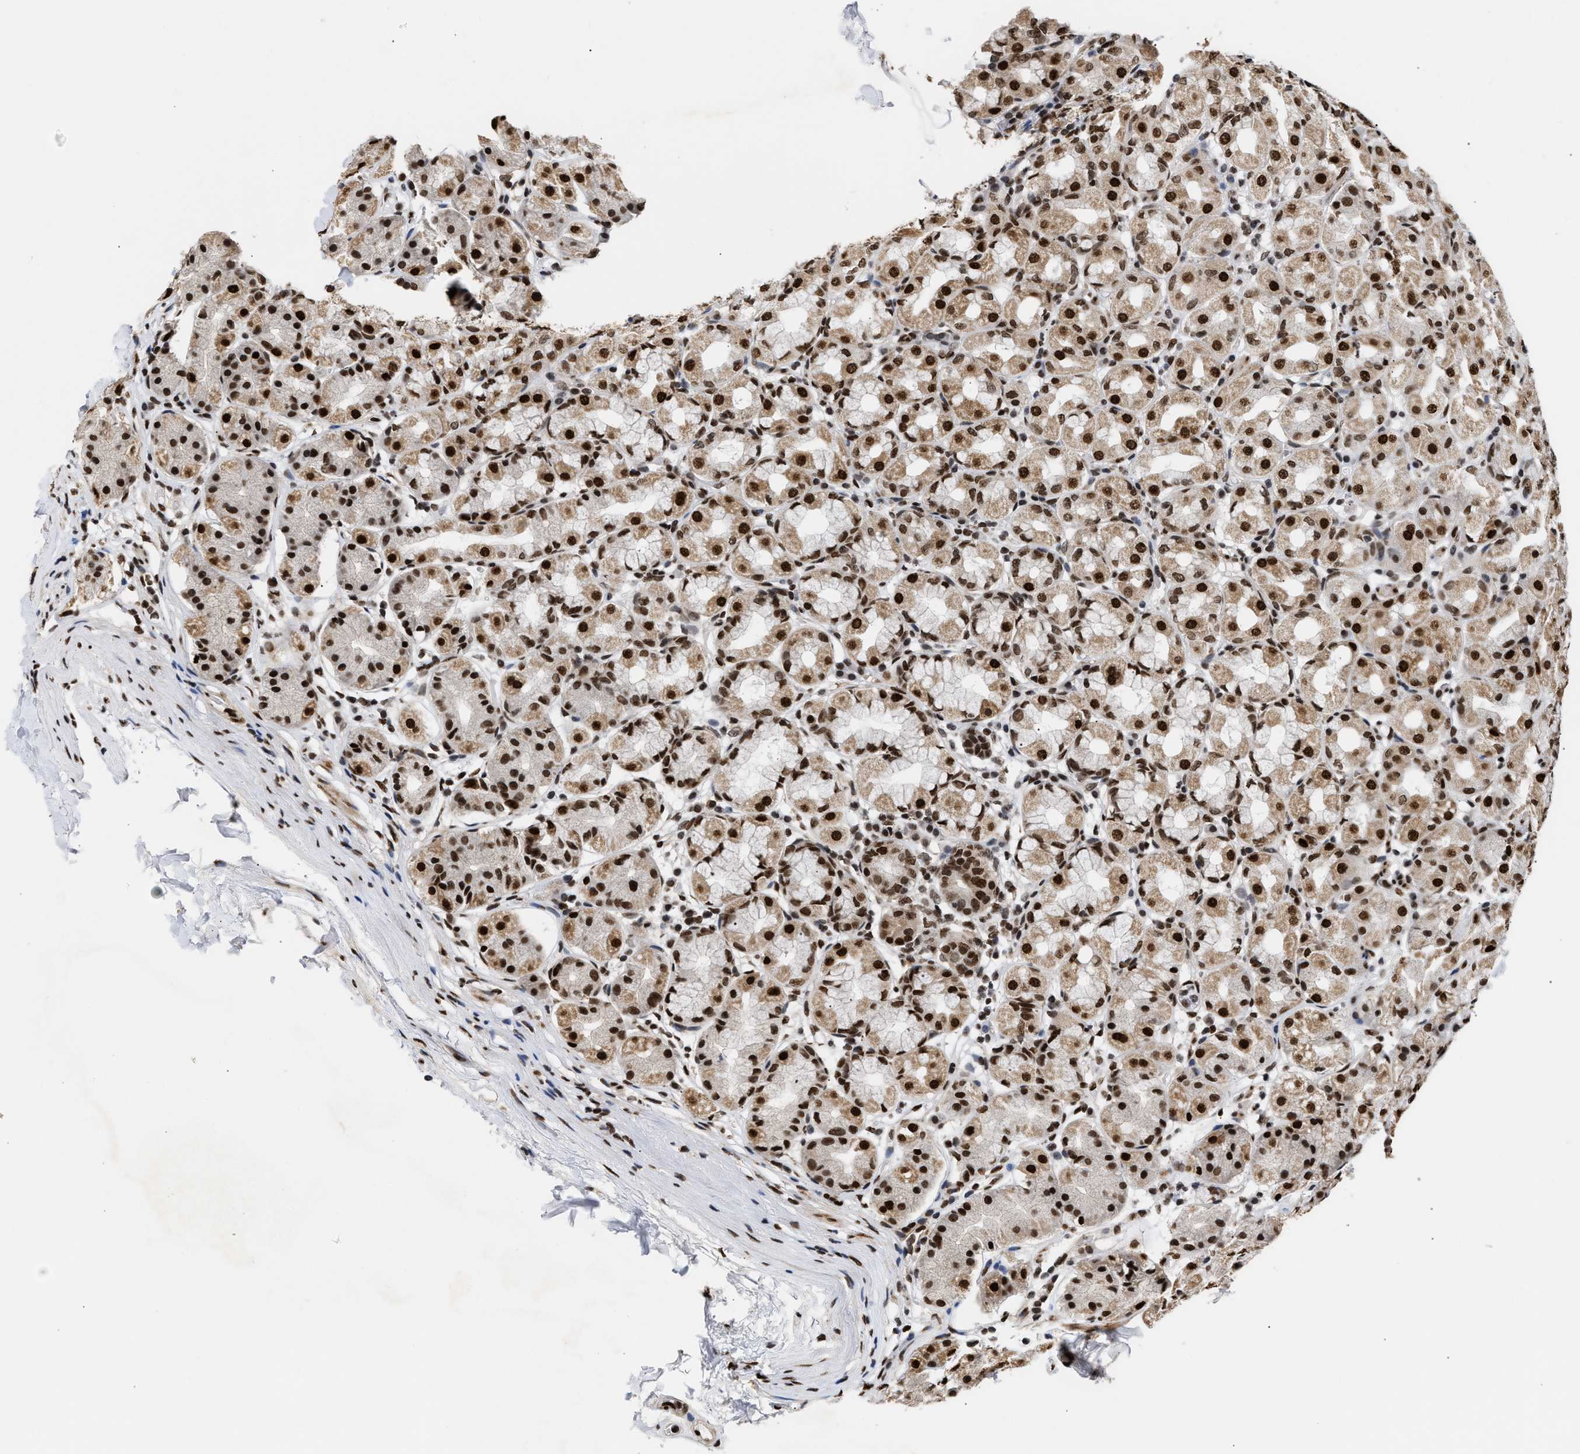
{"staining": {"intensity": "strong", "quantity": ">75%", "location": "cytoplasmic/membranous,nuclear"}, "tissue": "stomach", "cell_type": "Glandular cells", "image_type": "normal", "snomed": [{"axis": "morphology", "description": "Normal tissue, NOS"}, {"axis": "topography", "description": "Stomach"}, {"axis": "topography", "description": "Stomach, lower"}], "caption": "Stomach stained with a brown dye shows strong cytoplasmic/membranous,nuclear positive staining in approximately >75% of glandular cells.", "gene": "PSIP1", "patient": {"sex": "female", "age": 56}}